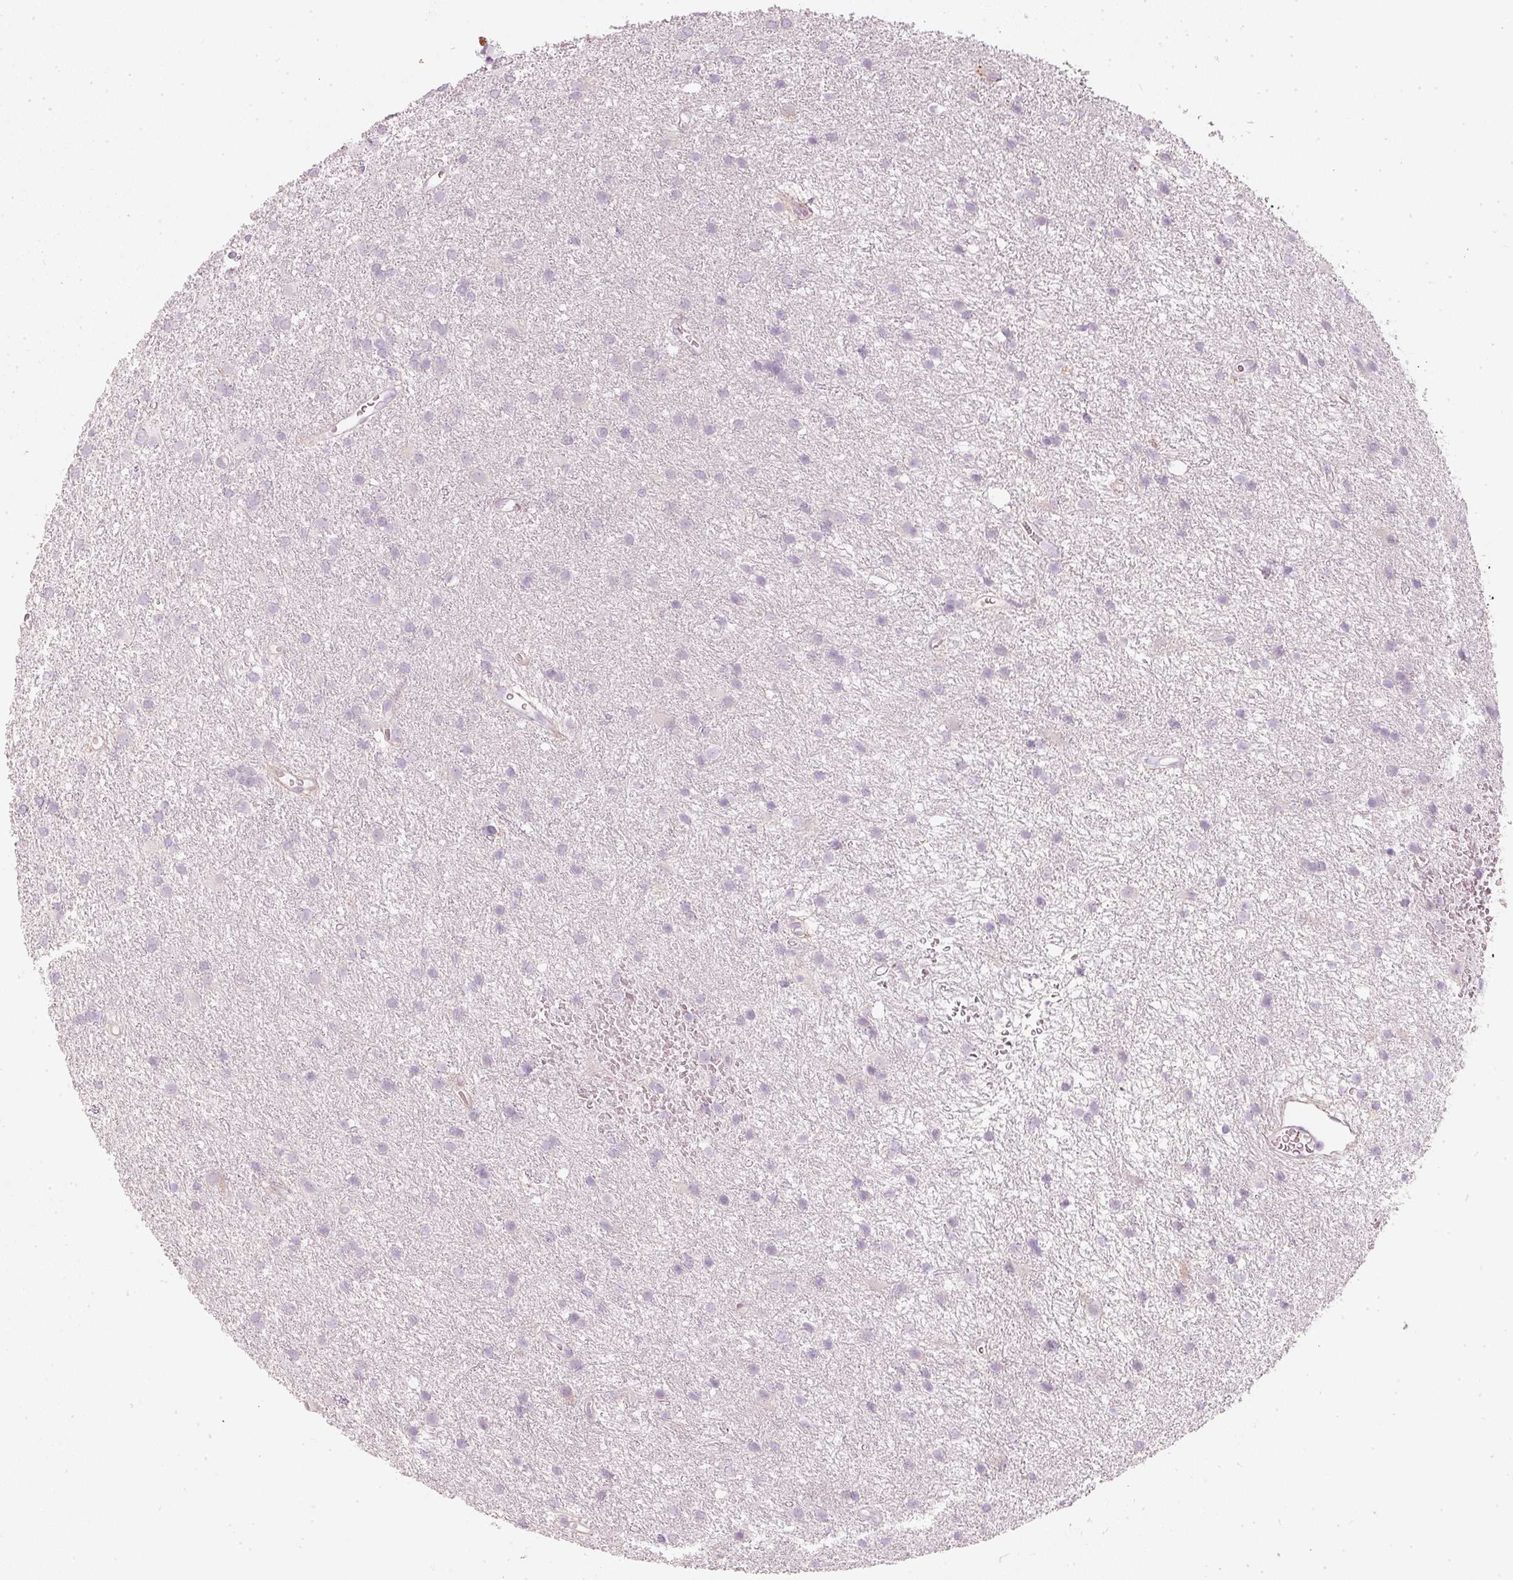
{"staining": {"intensity": "negative", "quantity": "none", "location": "none"}, "tissue": "glioma", "cell_type": "Tumor cells", "image_type": "cancer", "snomed": [{"axis": "morphology", "description": "Glioma, malignant, High grade"}, {"axis": "topography", "description": "Brain"}], "caption": "A micrograph of human malignant glioma (high-grade) is negative for staining in tumor cells.", "gene": "LECT2", "patient": {"sex": "female", "age": 50}}